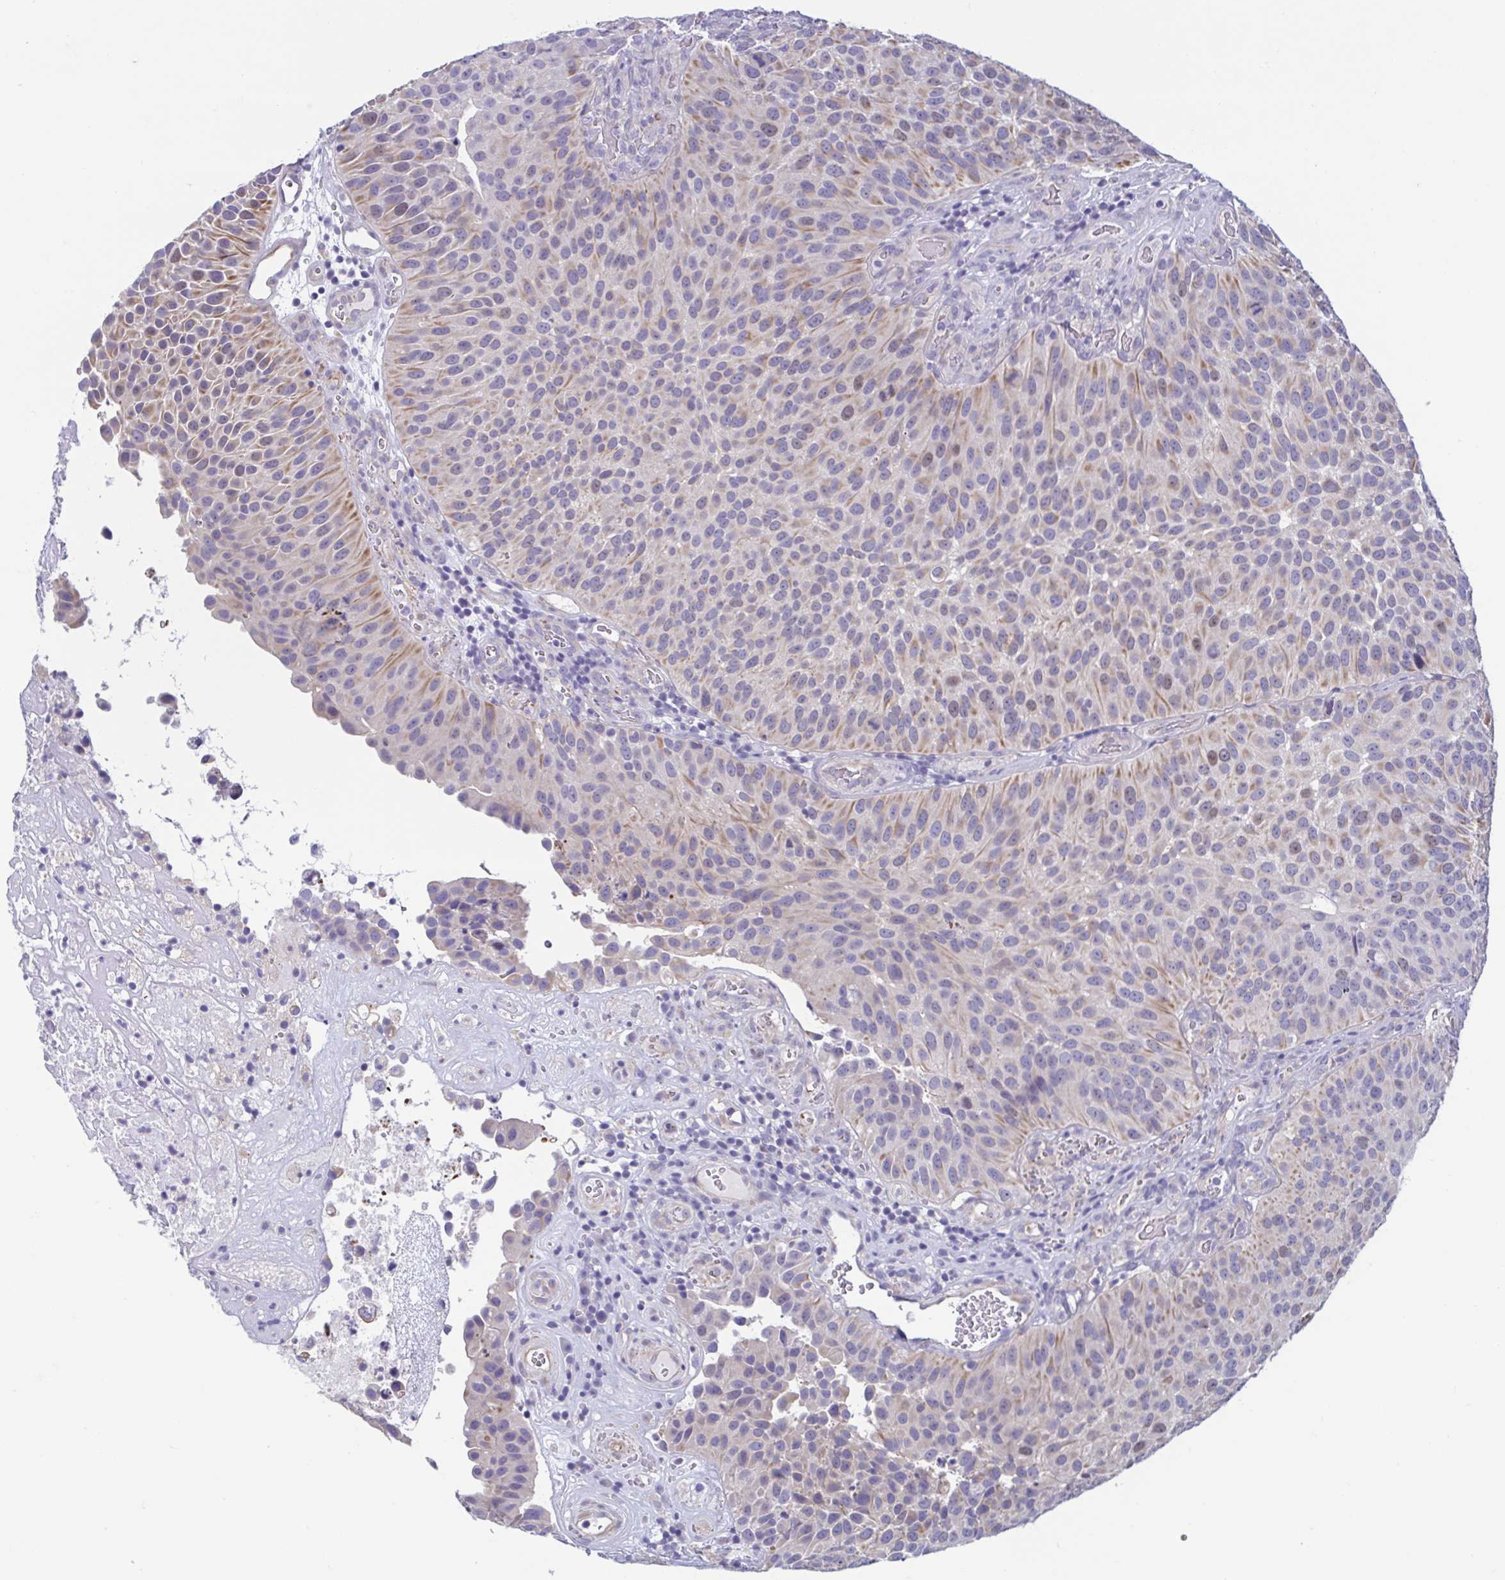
{"staining": {"intensity": "moderate", "quantity": "<25%", "location": "cytoplasmic/membranous"}, "tissue": "urothelial cancer", "cell_type": "Tumor cells", "image_type": "cancer", "snomed": [{"axis": "morphology", "description": "Urothelial carcinoma, Low grade"}, {"axis": "topography", "description": "Urinary bladder"}], "caption": "Protein positivity by immunohistochemistry (IHC) displays moderate cytoplasmic/membranous staining in about <25% of tumor cells in urothelial cancer. (DAB (3,3'-diaminobenzidine) IHC, brown staining for protein, blue staining for nuclei).", "gene": "MORC4", "patient": {"sex": "male", "age": 76}}